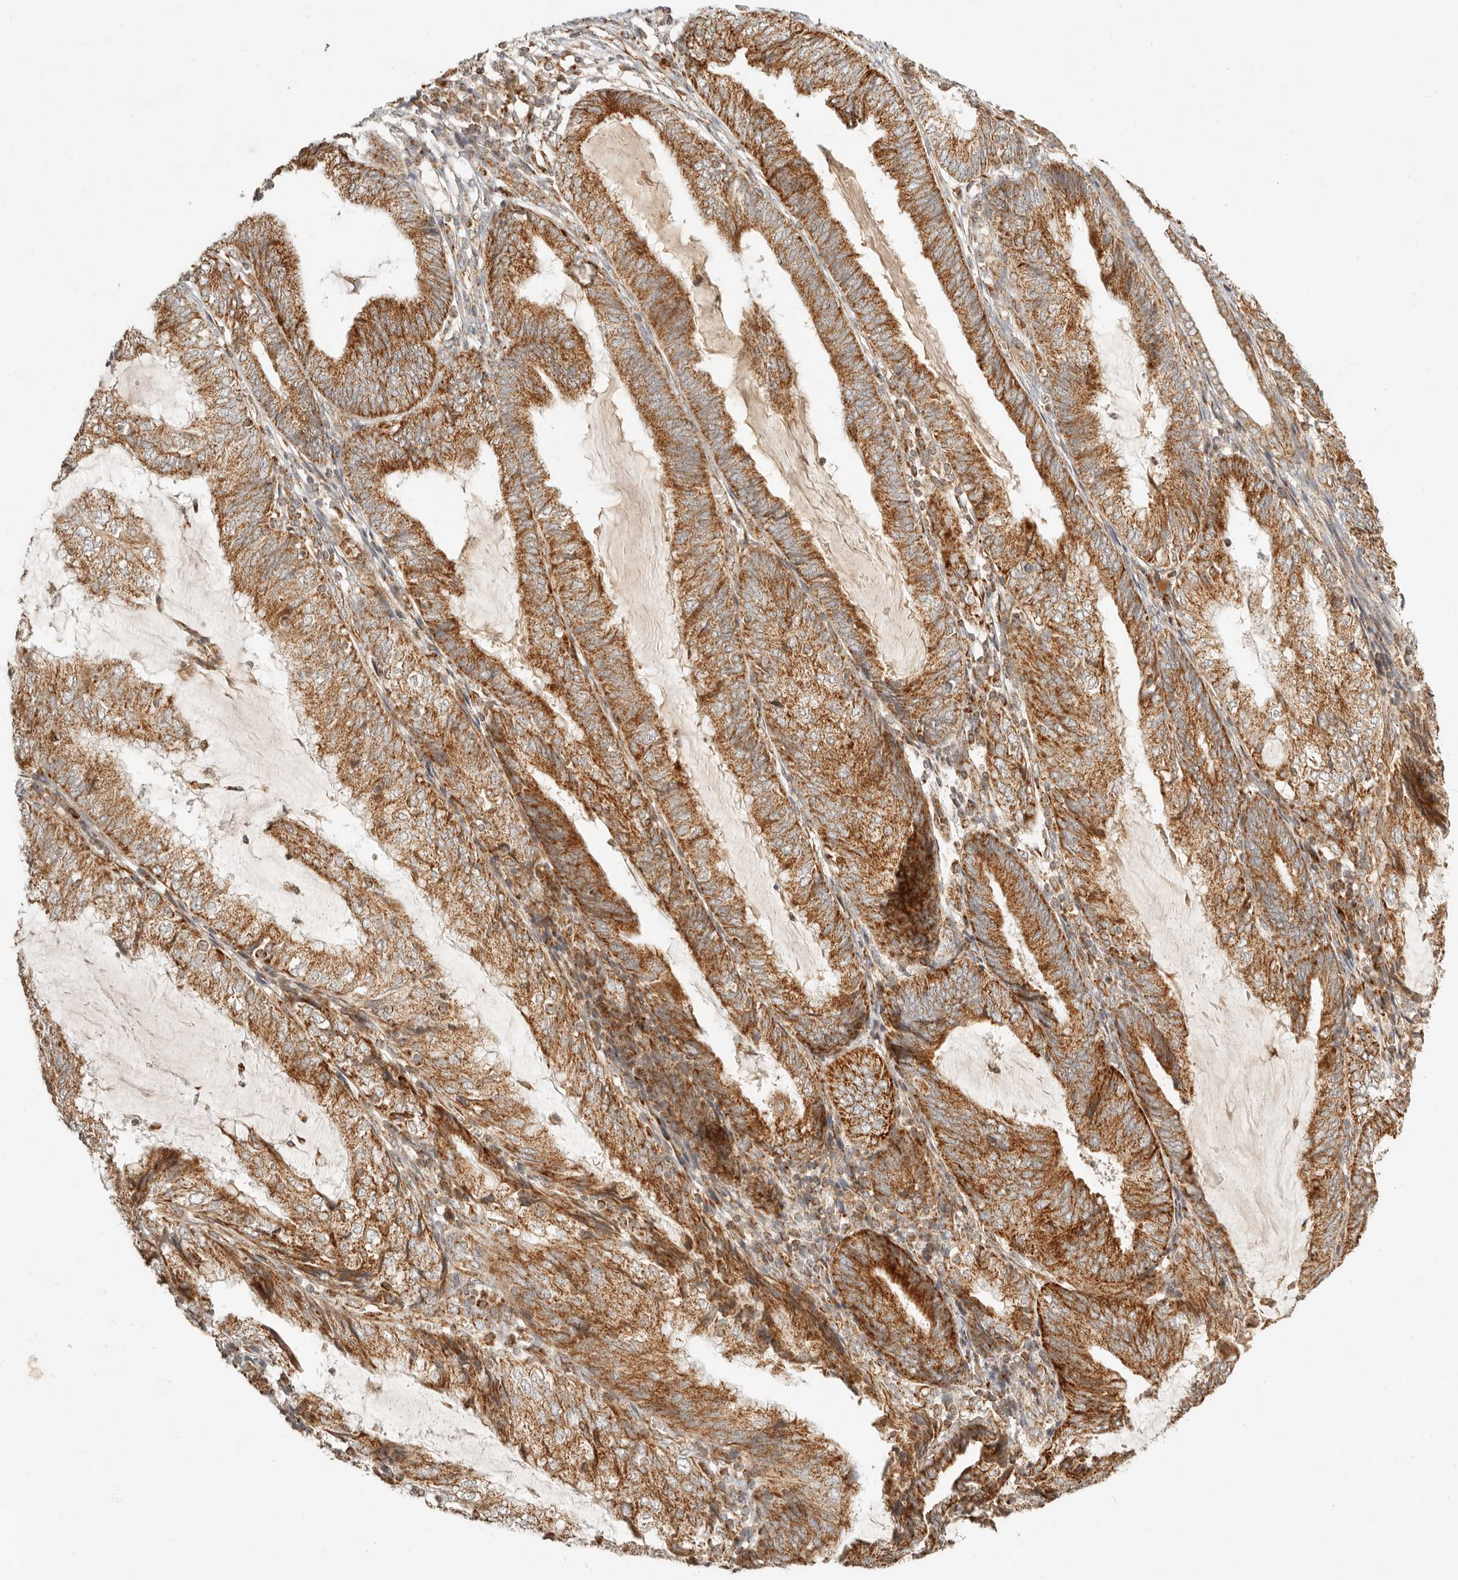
{"staining": {"intensity": "strong", "quantity": ">75%", "location": "cytoplasmic/membranous"}, "tissue": "endometrial cancer", "cell_type": "Tumor cells", "image_type": "cancer", "snomed": [{"axis": "morphology", "description": "Adenocarcinoma, NOS"}, {"axis": "topography", "description": "Endometrium"}], "caption": "This histopathology image shows adenocarcinoma (endometrial) stained with immunohistochemistry (IHC) to label a protein in brown. The cytoplasmic/membranous of tumor cells show strong positivity for the protein. Nuclei are counter-stained blue.", "gene": "MRPL55", "patient": {"sex": "female", "age": 81}}